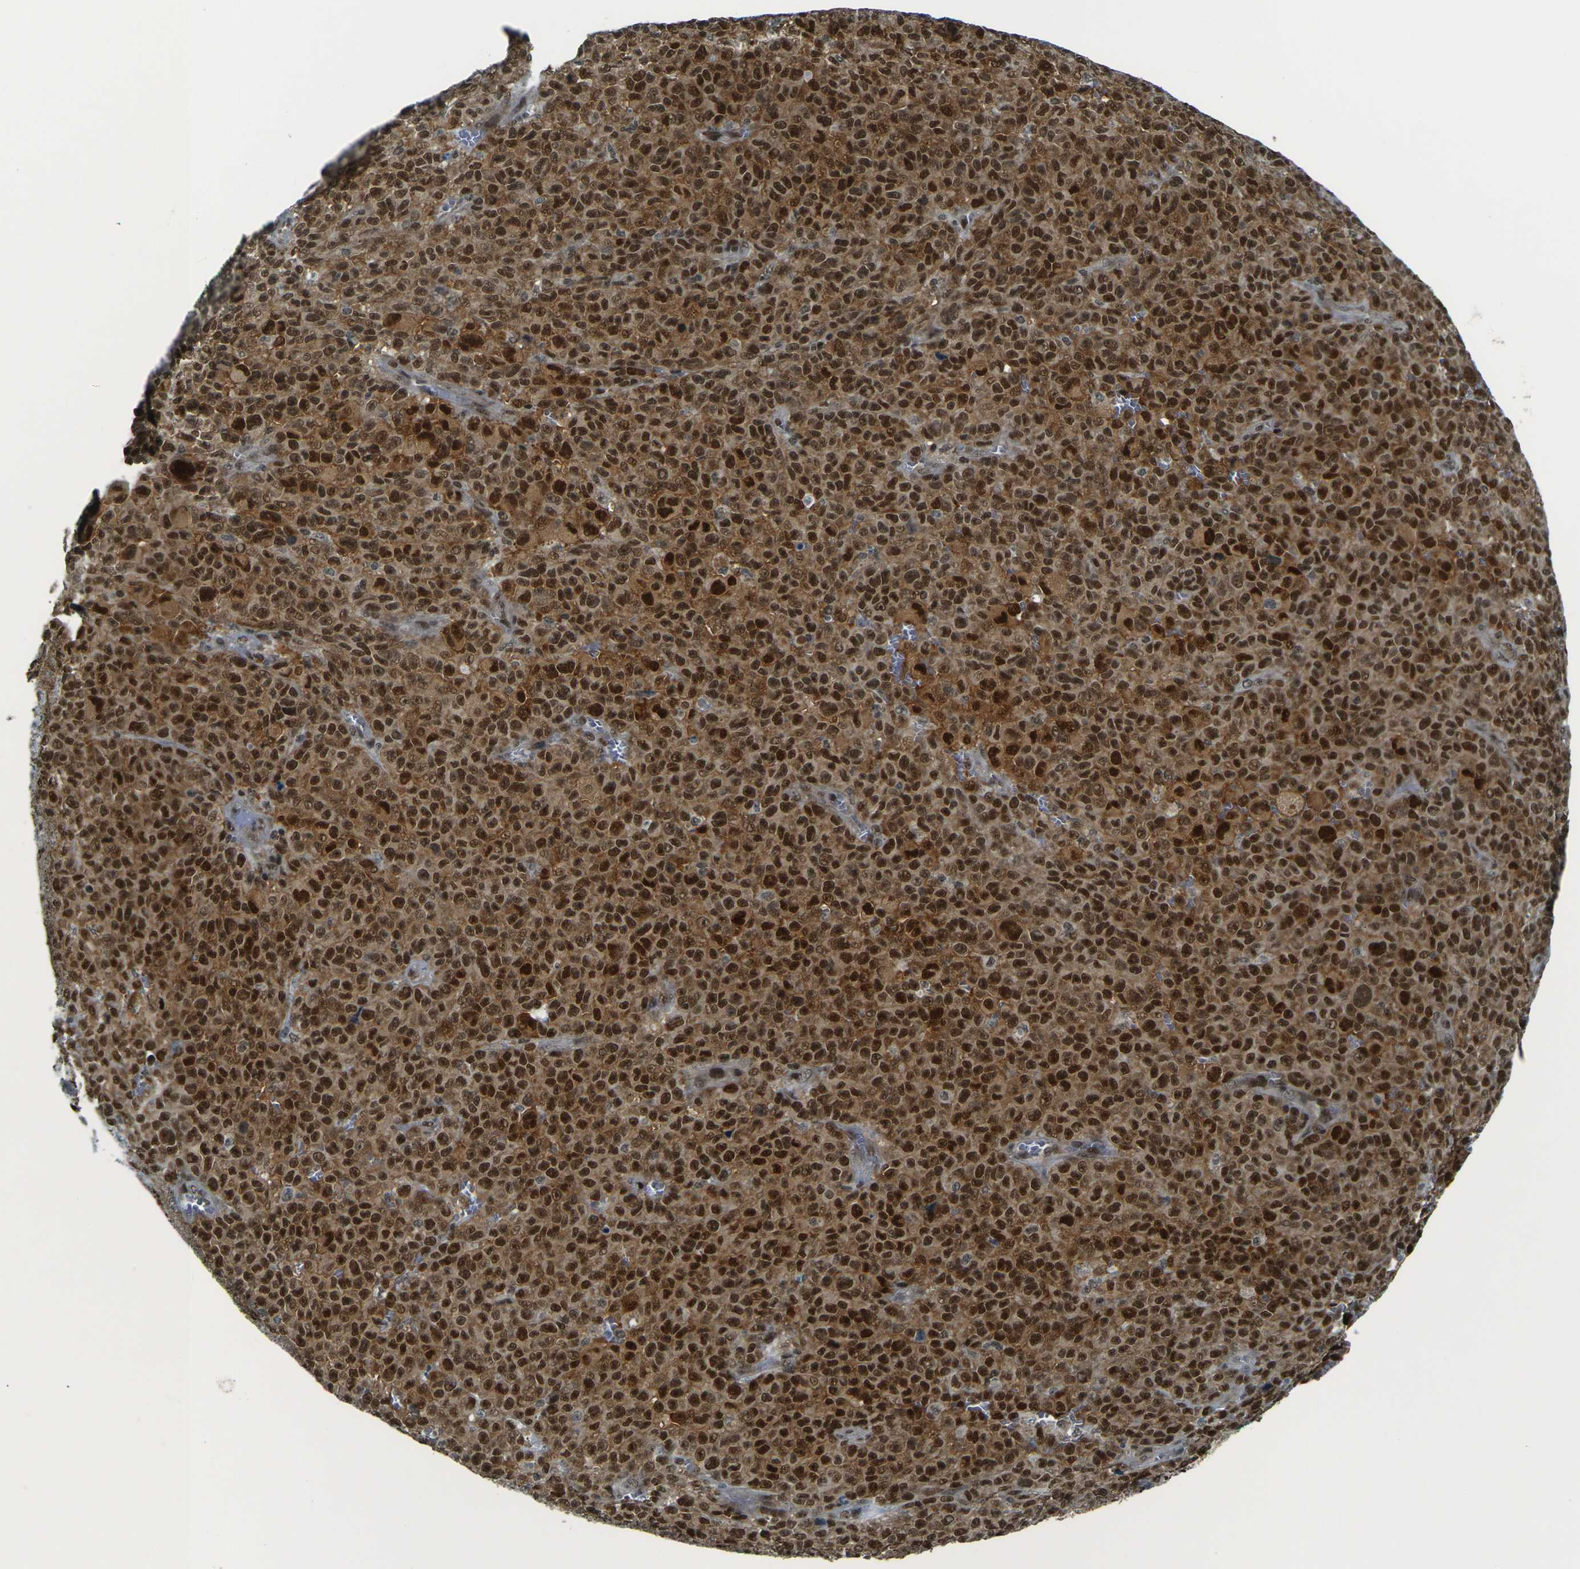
{"staining": {"intensity": "strong", "quantity": ">75%", "location": "cytoplasmic/membranous,nuclear"}, "tissue": "melanoma", "cell_type": "Tumor cells", "image_type": "cancer", "snomed": [{"axis": "morphology", "description": "Malignant melanoma, NOS"}, {"axis": "topography", "description": "Skin"}], "caption": "Malignant melanoma tissue shows strong cytoplasmic/membranous and nuclear positivity in approximately >75% of tumor cells, visualized by immunohistochemistry. Using DAB (3,3'-diaminobenzidine) (brown) and hematoxylin (blue) stains, captured at high magnification using brightfield microscopy.", "gene": "NHEJ1", "patient": {"sex": "female", "age": 82}}